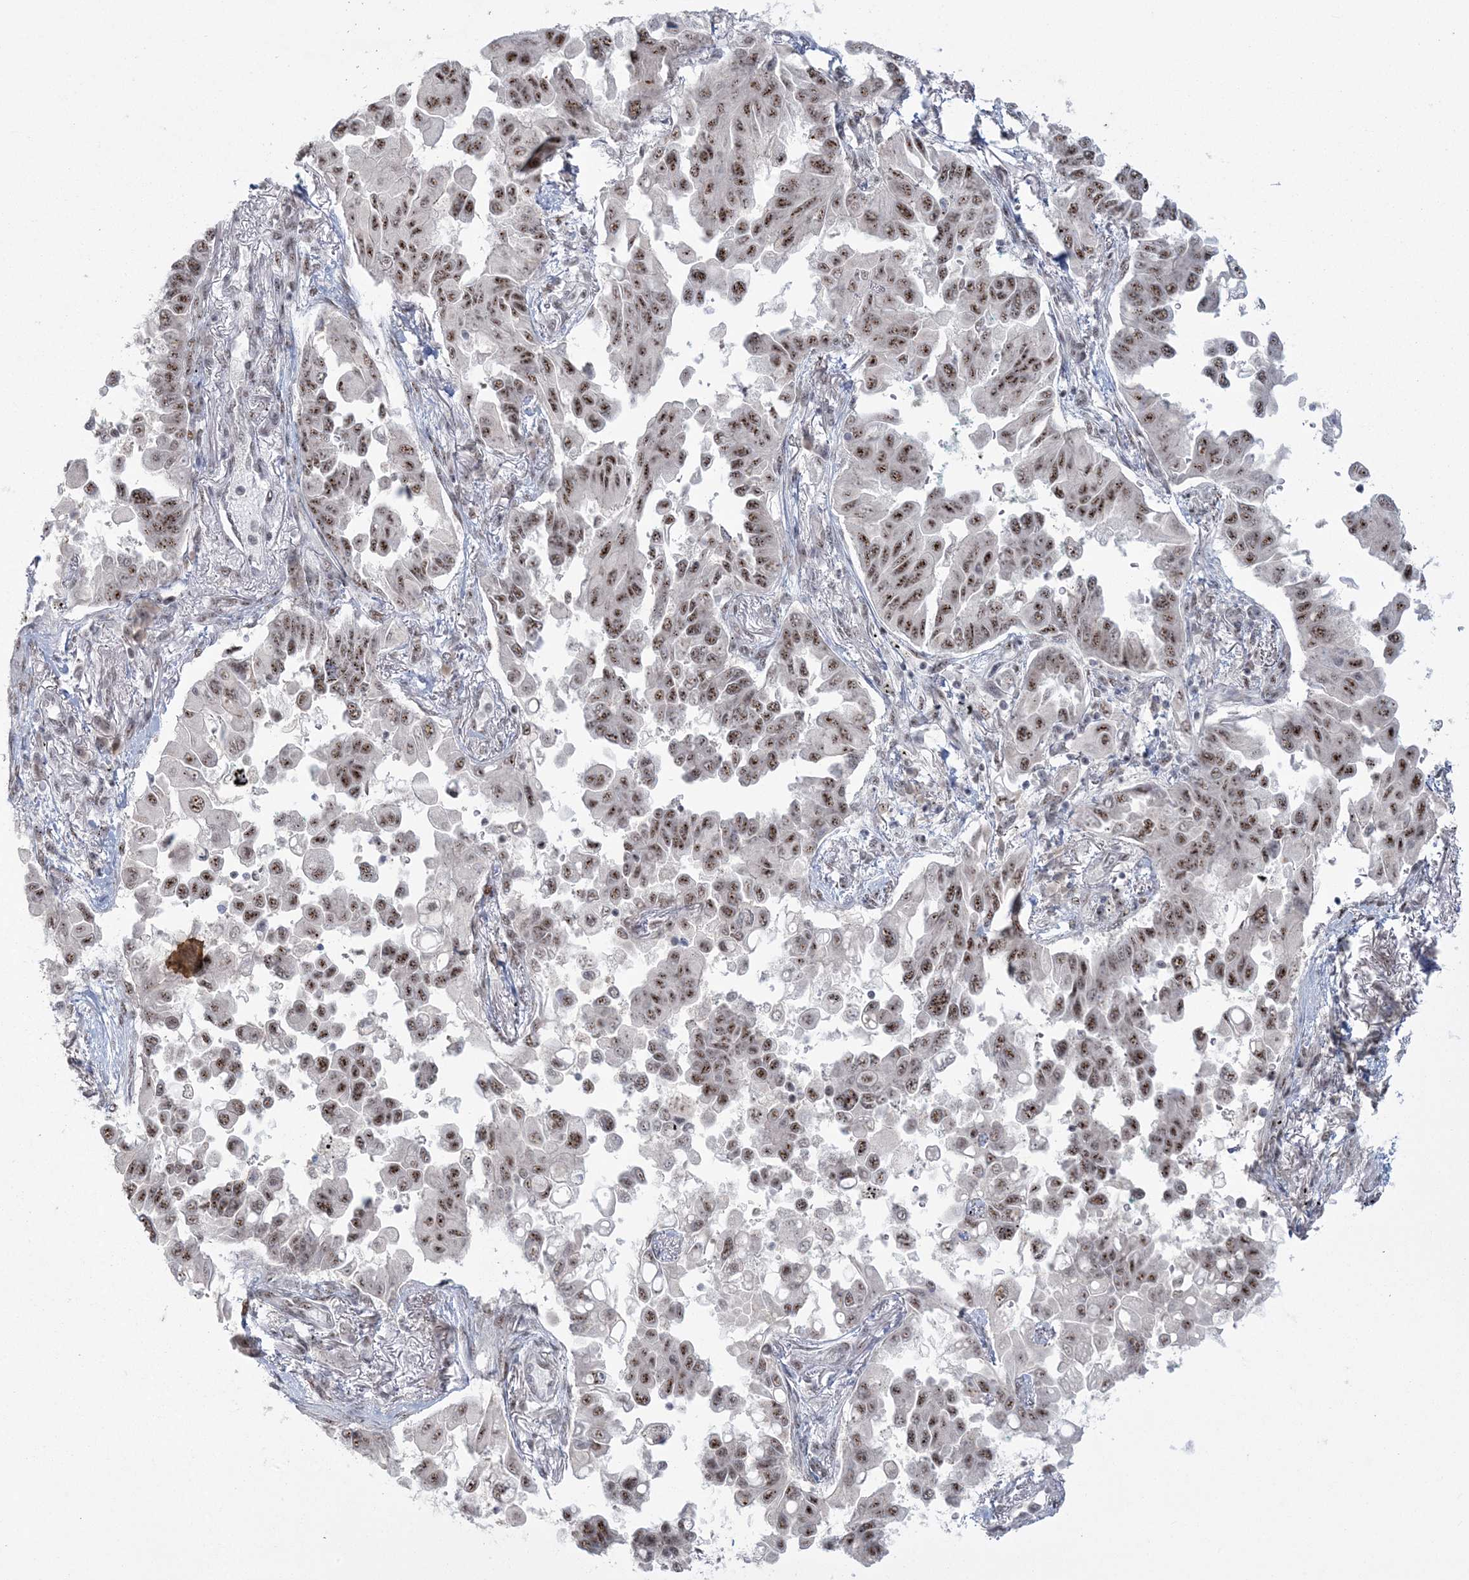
{"staining": {"intensity": "moderate", "quantity": ">75%", "location": "nuclear"}, "tissue": "lung cancer", "cell_type": "Tumor cells", "image_type": "cancer", "snomed": [{"axis": "morphology", "description": "Adenocarcinoma, NOS"}, {"axis": "topography", "description": "Lung"}], "caption": "IHC histopathology image of neoplastic tissue: human lung cancer stained using immunohistochemistry (IHC) reveals medium levels of moderate protein expression localized specifically in the nuclear of tumor cells, appearing as a nuclear brown color.", "gene": "KDM6B", "patient": {"sex": "female", "age": 67}}